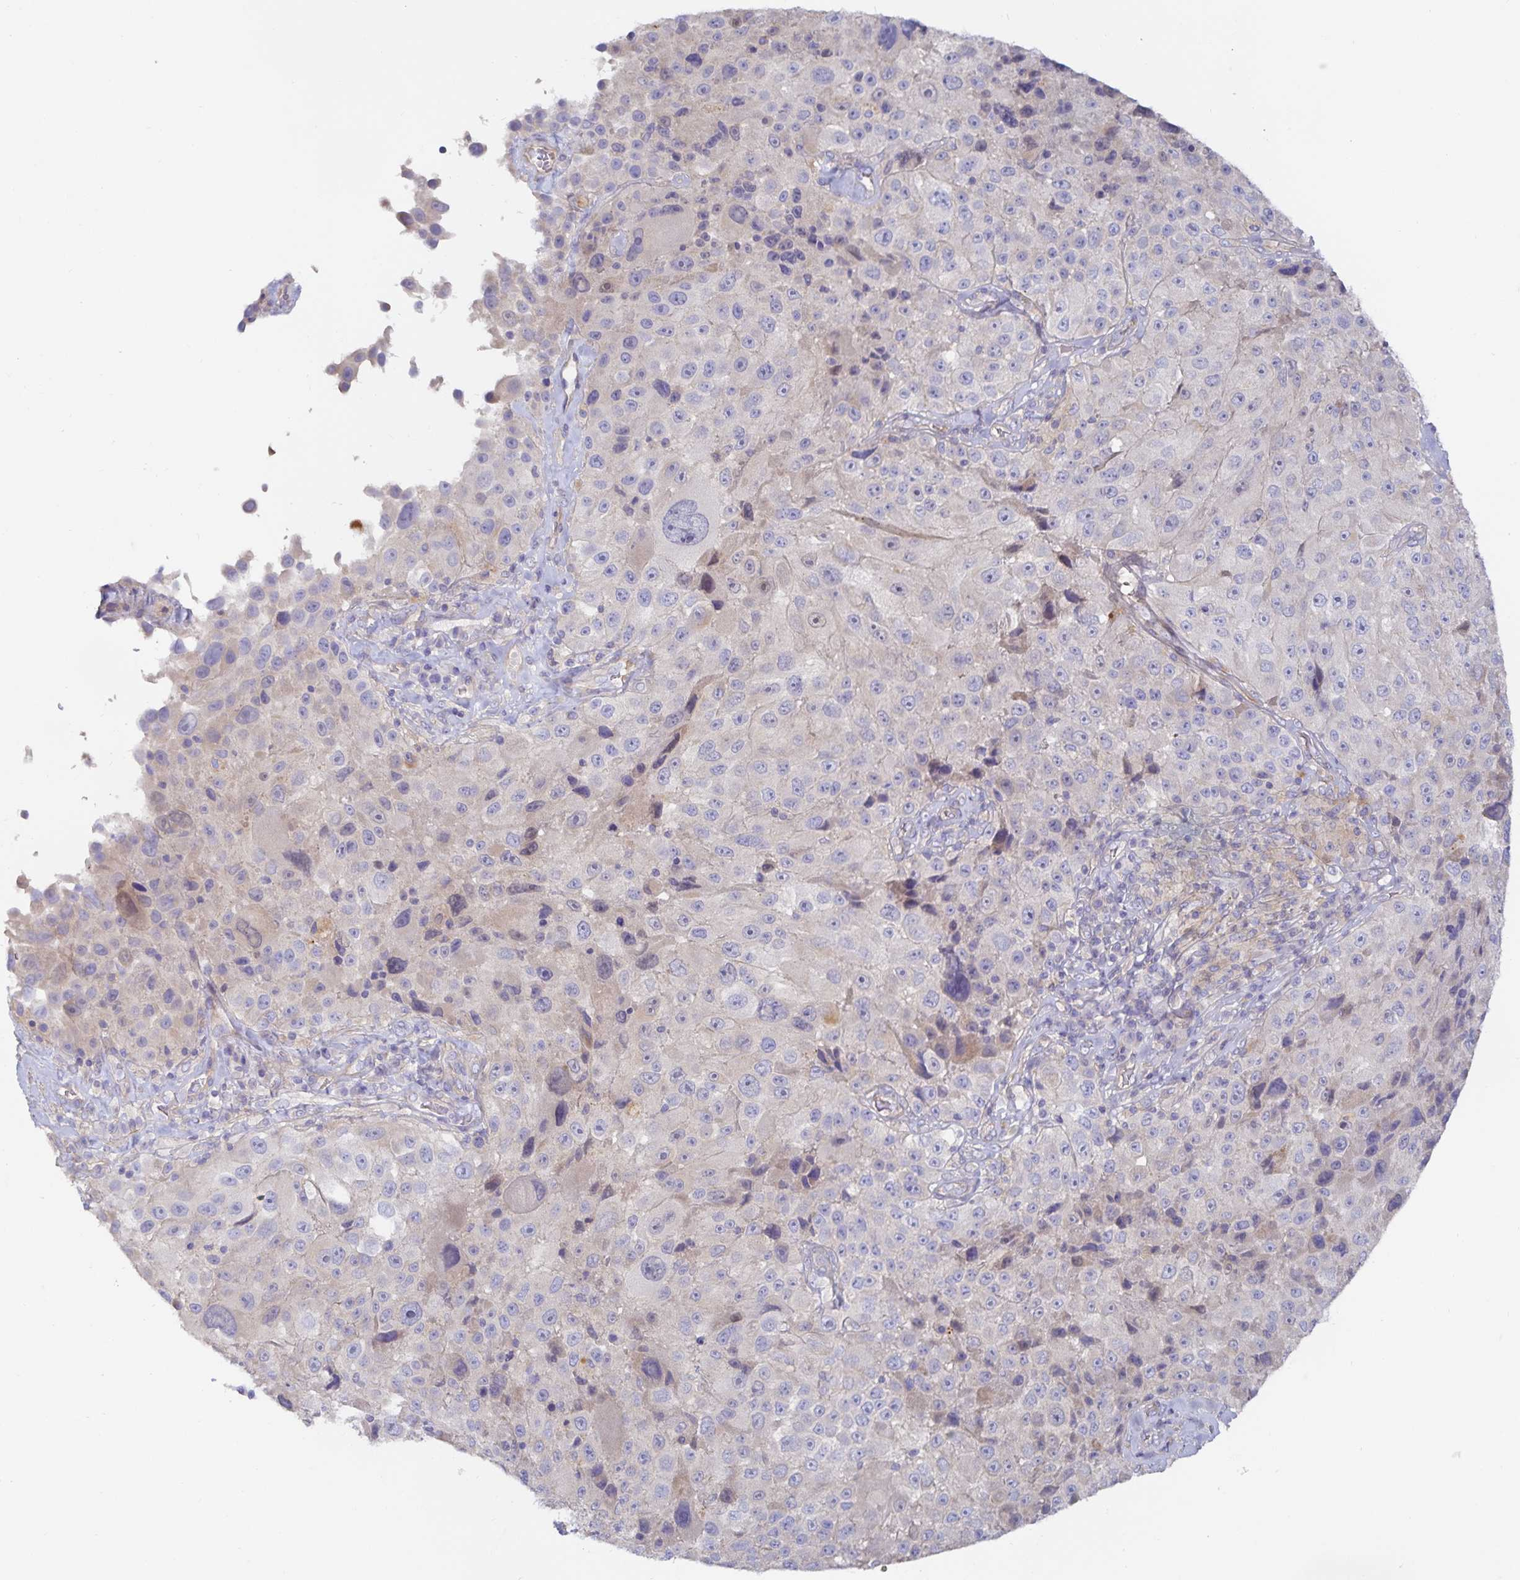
{"staining": {"intensity": "weak", "quantity": "<25%", "location": "cytoplasmic/membranous"}, "tissue": "melanoma", "cell_type": "Tumor cells", "image_type": "cancer", "snomed": [{"axis": "morphology", "description": "Malignant melanoma, Metastatic site"}, {"axis": "topography", "description": "Lymph node"}], "caption": "Histopathology image shows no significant protein staining in tumor cells of melanoma. (Stains: DAB immunohistochemistry with hematoxylin counter stain, Microscopy: brightfield microscopy at high magnification).", "gene": "METTL22", "patient": {"sex": "male", "age": 62}}